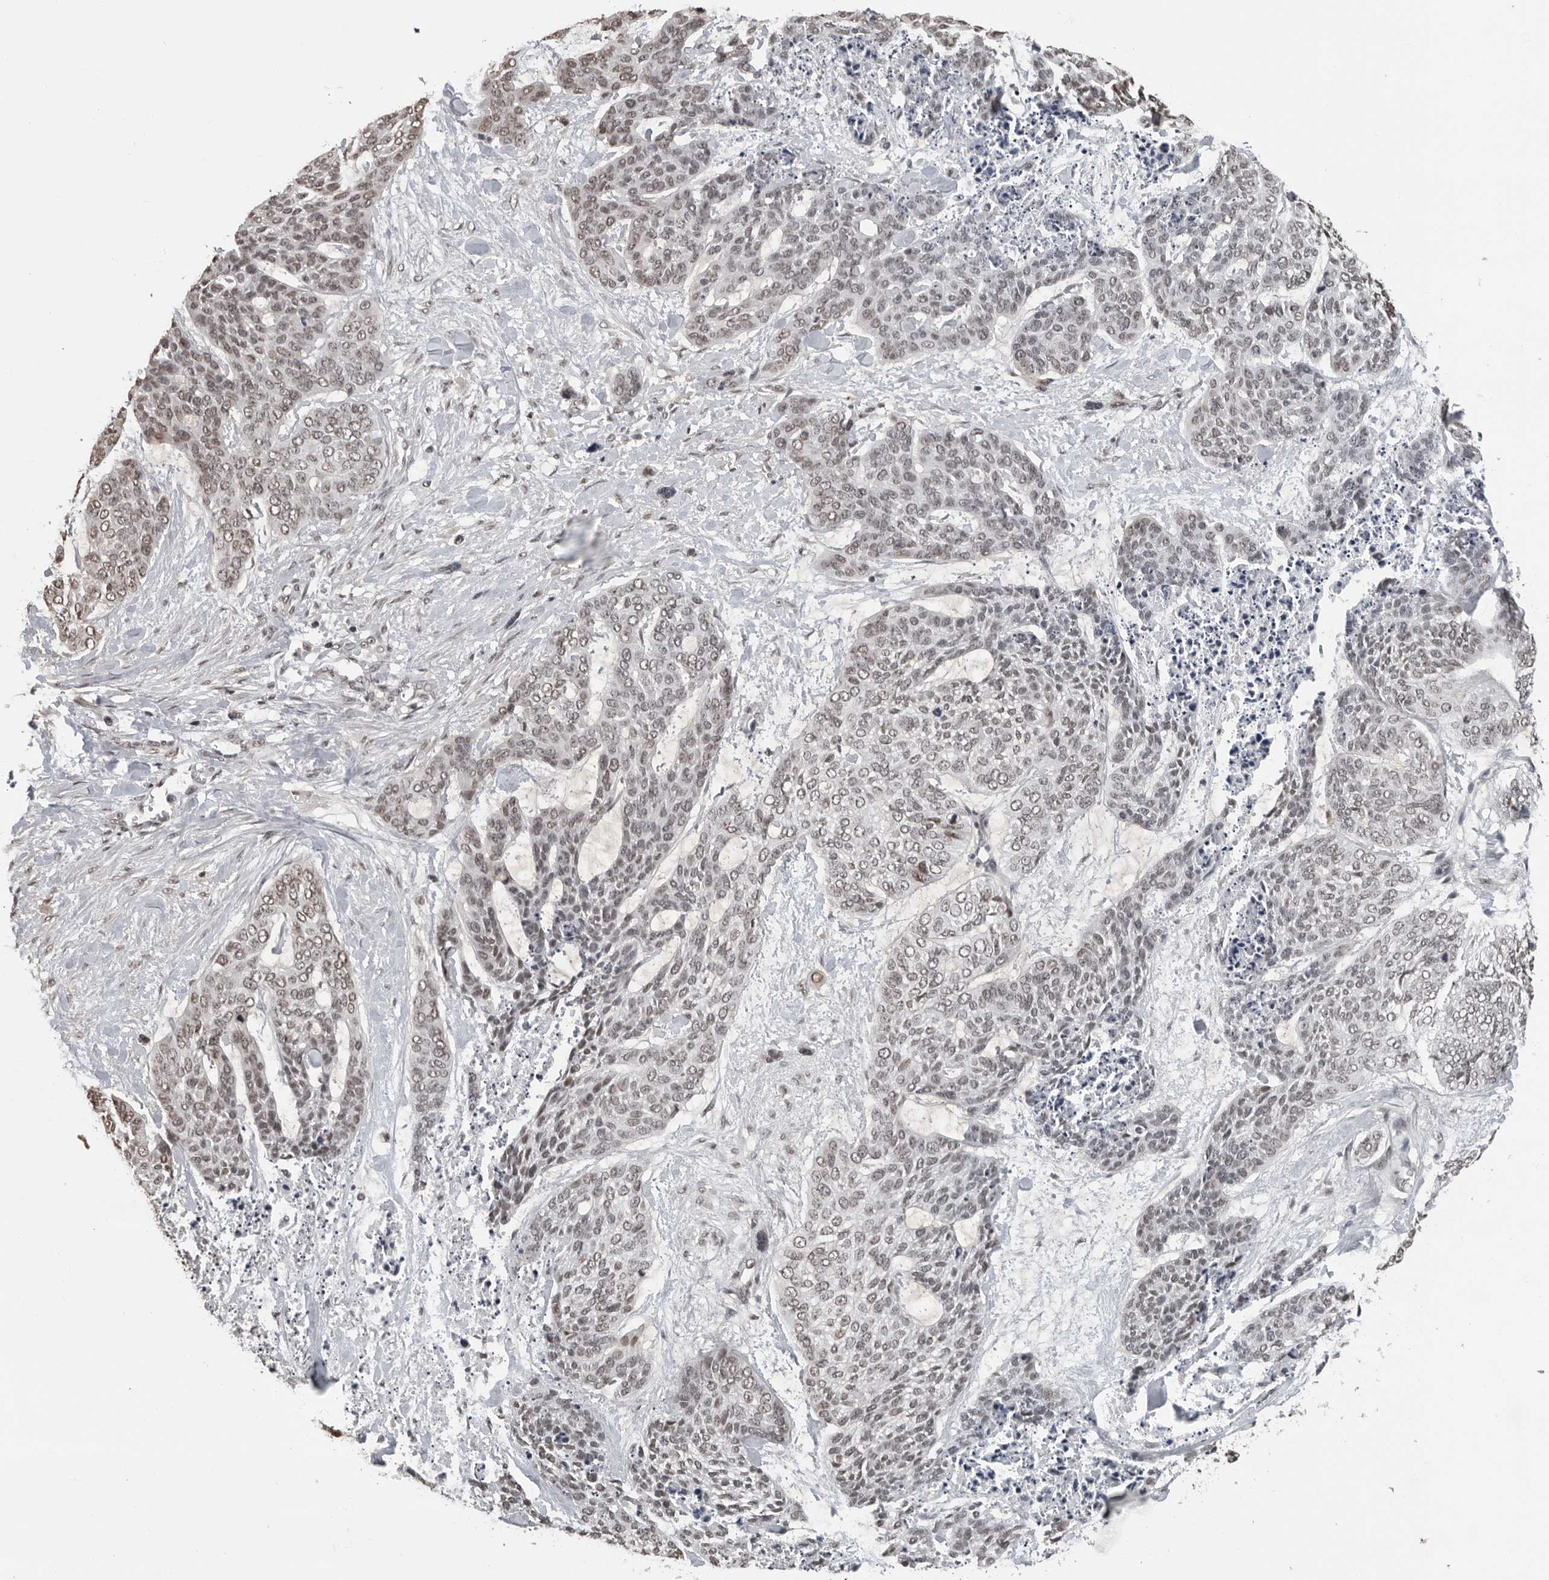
{"staining": {"intensity": "weak", "quantity": "25%-75%", "location": "nuclear"}, "tissue": "skin cancer", "cell_type": "Tumor cells", "image_type": "cancer", "snomed": [{"axis": "morphology", "description": "Basal cell carcinoma"}, {"axis": "topography", "description": "Skin"}], "caption": "Skin basal cell carcinoma stained with a protein marker demonstrates weak staining in tumor cells.", "gene": "ORC1", "patient": {"sex": "female", "age": 64}}